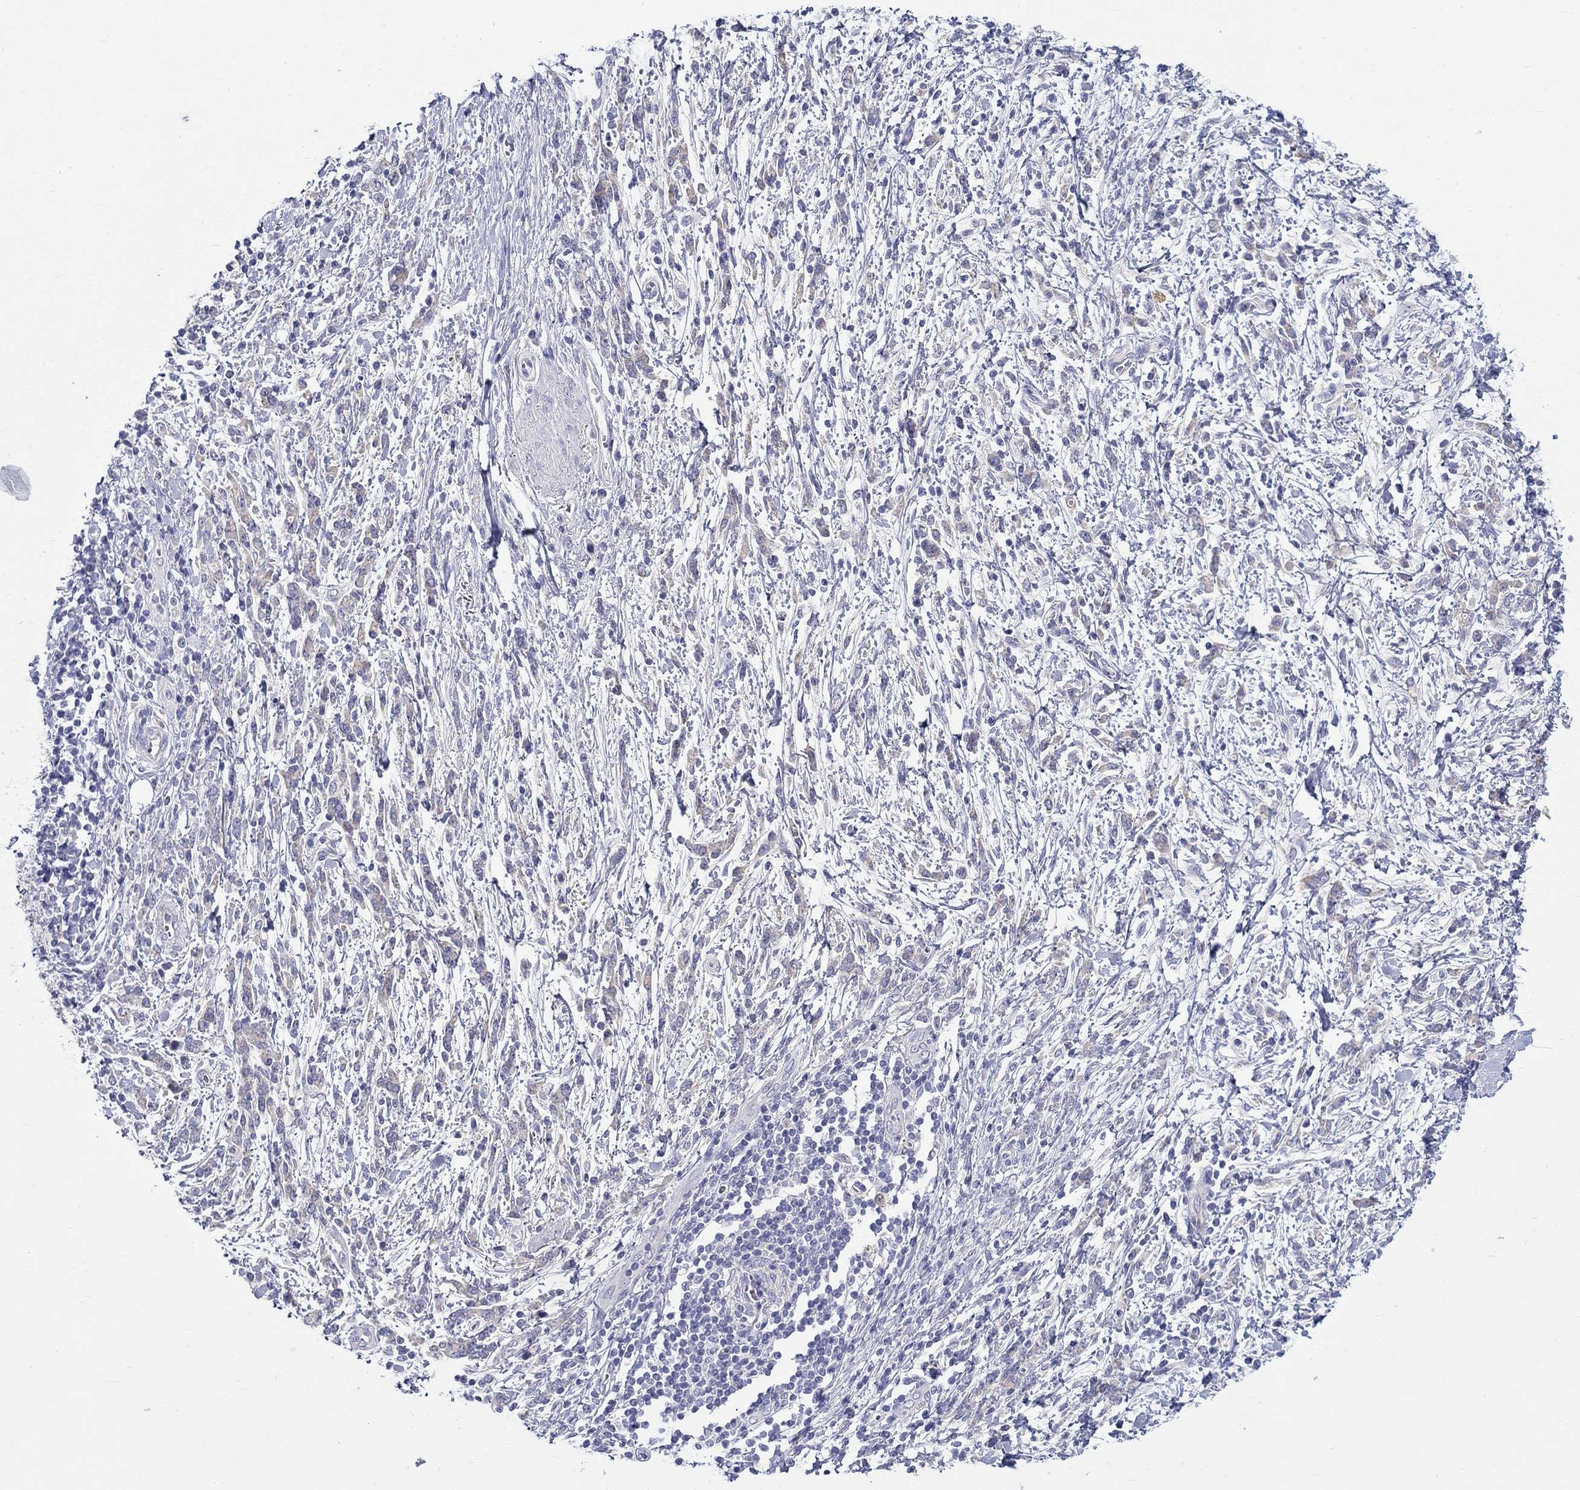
{"staining": {"intensity": "negative", "quantity": "none", "location": "none"}, "tissue": "stomach cancer", "cell_type": "Tumor cells", "image_type": "cancer", "snomed": [{"axis": "morphology", "description": "Adenocarcinoma, NOS"}, {"axis": "topography", "description": "Stomach"}], "caption": "A histopathology image of adenocarcinoma (stomach) stained for a protein demonstrates no brown staining in tumor cells.", "gene": "QRFPR", "patient": {"sex": "female", "age": 57}}